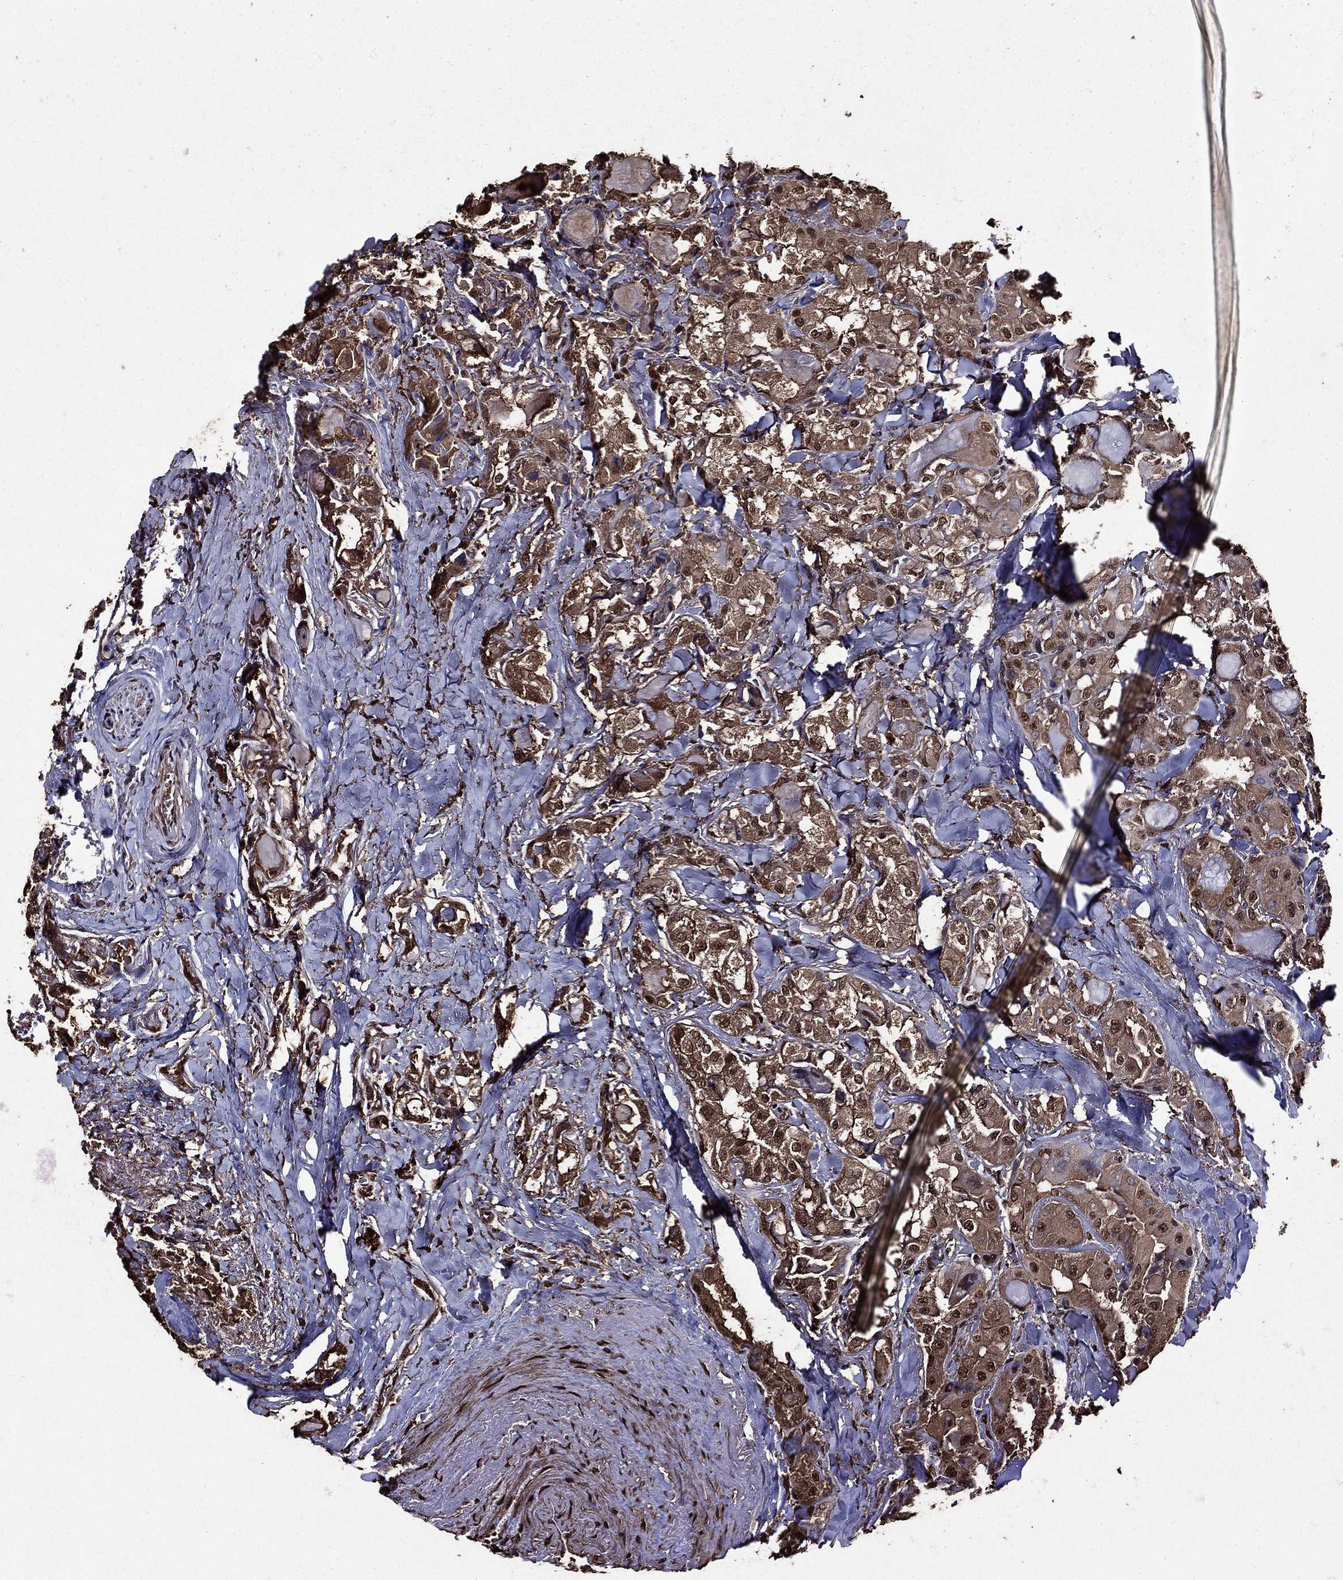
{"staining": {"intensity": "moderate", "quantity": "25%-75%", "location": "nuclear"}, "tissue": "thyroid cancer", "cell_type": "Tumor cells", "image_type": "cancer", "snomed": [{"axis": "morphology", "description": "Normal tissue, NOS"}, {"axis": "morphology", "description": "Papillary adenocarcinoma, NOS"}, {"axis": "topography", "description": "Thyroid gland"}], "caption": "Moderate nuclear staining is identified in about 25%-75% of tumor cells in thyroid cancer.", "gene": "GAPDH", "patient": {"sex": "female", "age": 66}}